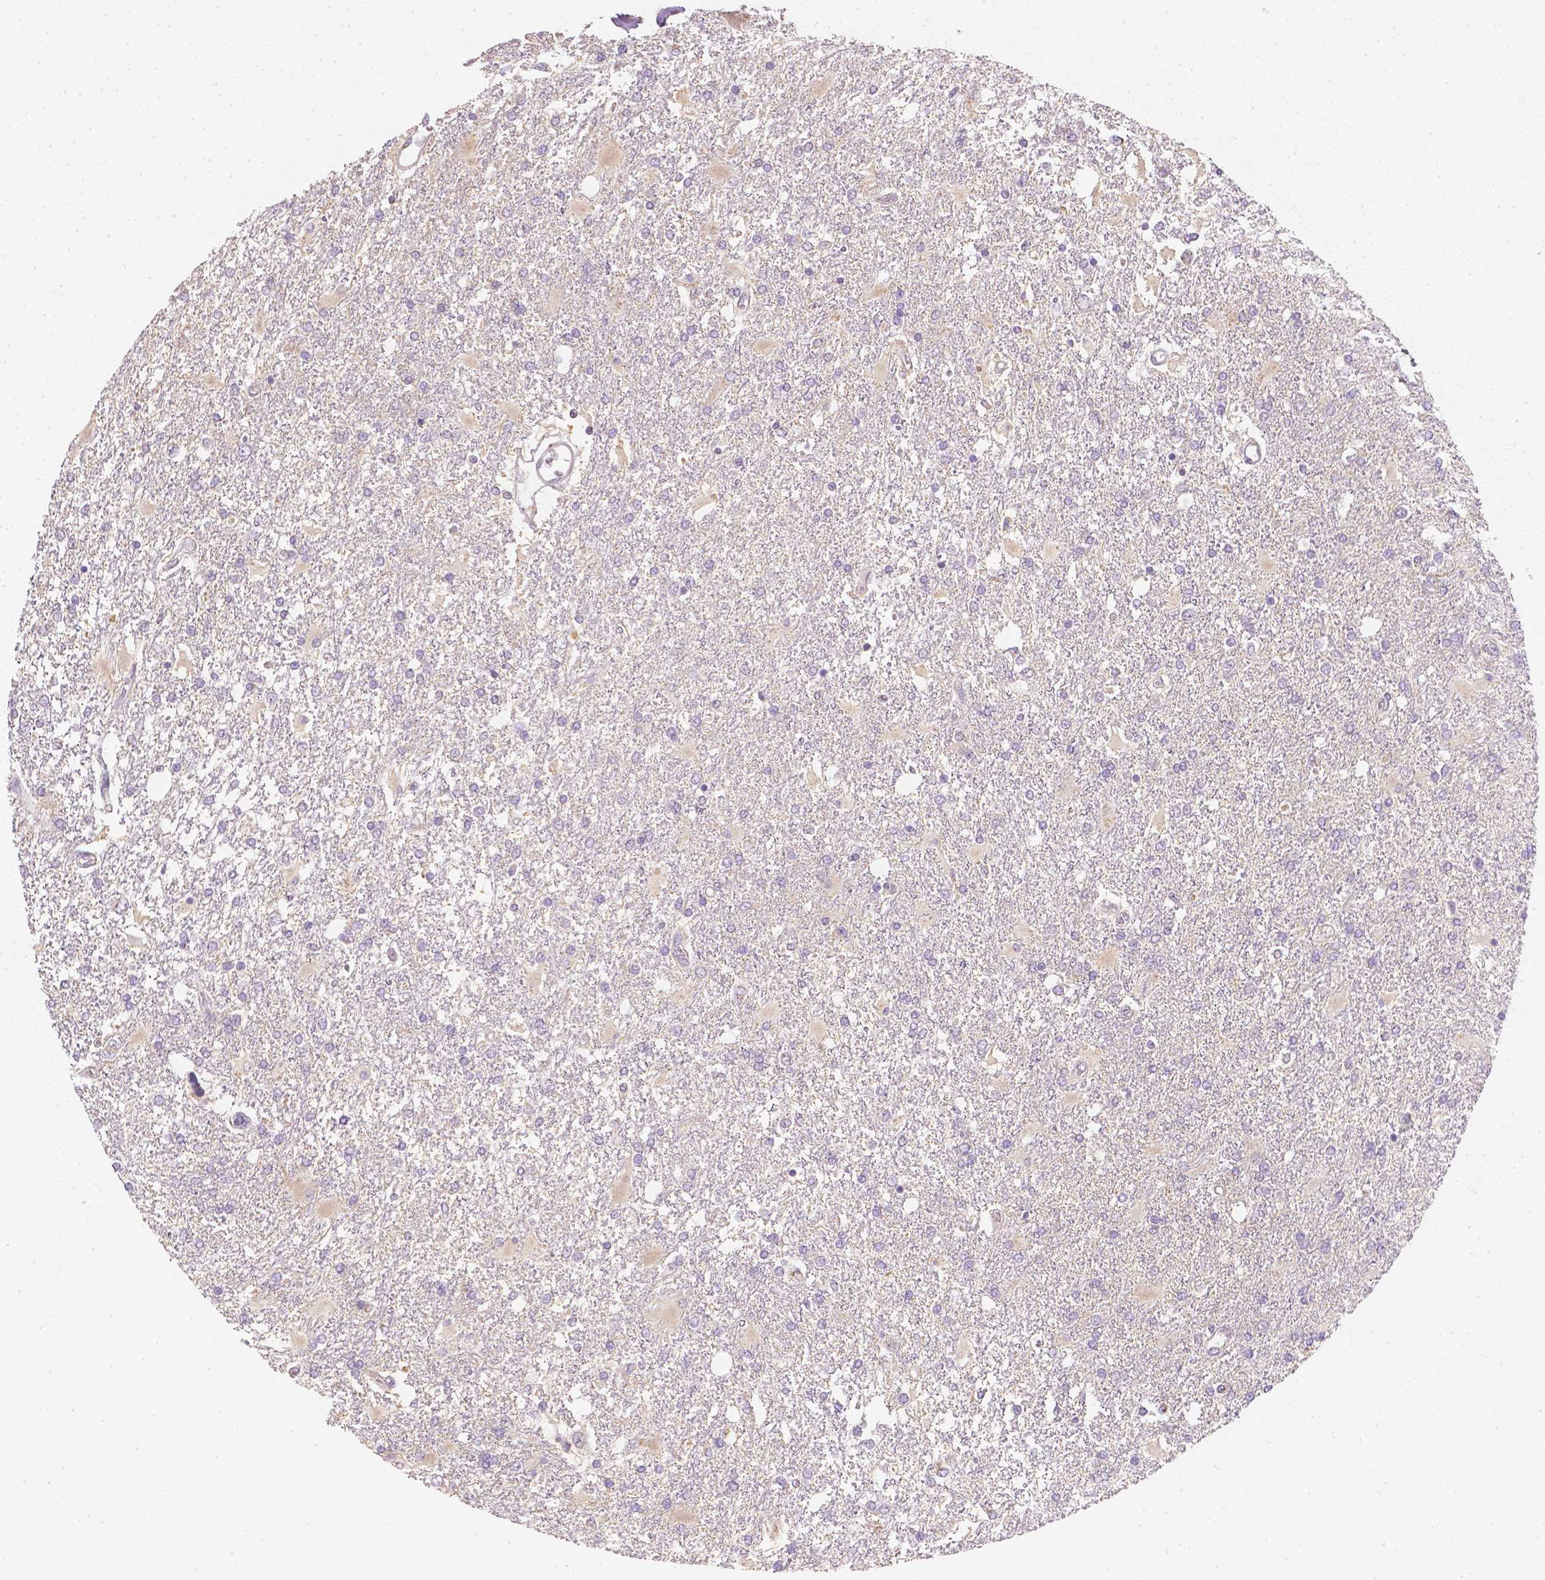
{"staining": {"intensity": "negative", "quantity": "none", "location": "none"}, "tissue": "glioma", "cell_type": "Tumor cells", "image_type": "cancer", "snomed": [{"axis": "morphology", "description": "Glioma, malignant, High grade"}, {"axis": "topography", "description": "Cerebral cortex"}], "caption": "The IHC histopathology image has no significant staining in tumor cells of malignant high-grade glioma tissue.", "gene": "NVL", "patient": {"sex": "male", "age": 79}}